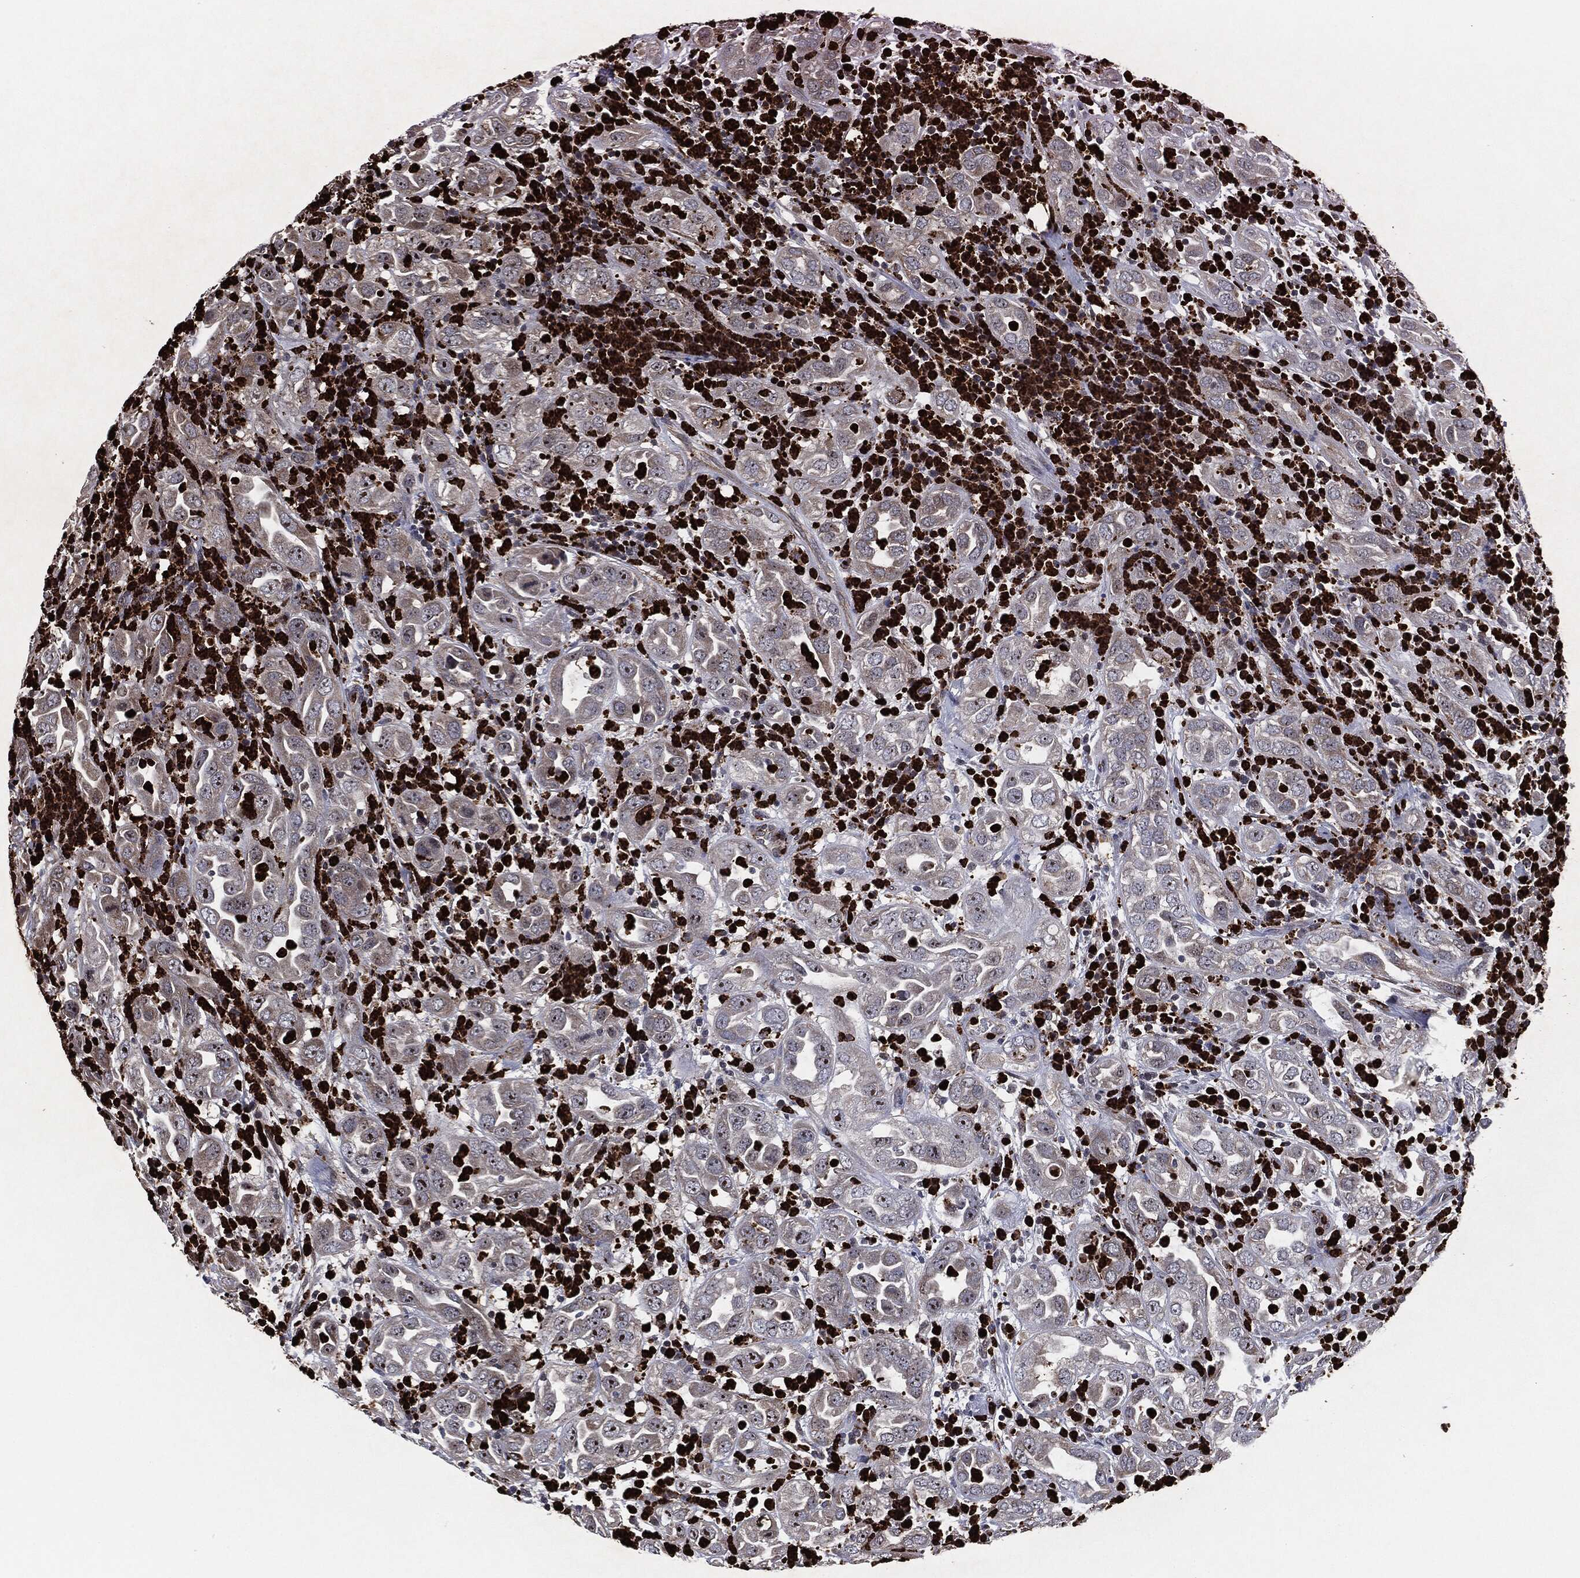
{"staining": {"intensity": "weak", "quantity": "25%-75%", "location": "cytoplasmic/membranous,nuclear"}, "tissue": "urothelial cancer", "cell_type": "Tumor cells", "image_type": "cancer", "snomed": [{"axis": "morphology", "description": "Urothelial carcinoma, High grade"}, {"axis": "topography", "description": "Urinary bladder"}], "caption": "Human urothelial cancer stained for a protein (brown) demonstrates weak cytoplasmic/membranous and nuclear positive expression in about 25%-75% of tumor cells.", "gene": "MPO", "patient": {"sex": "female", "age": 41}}